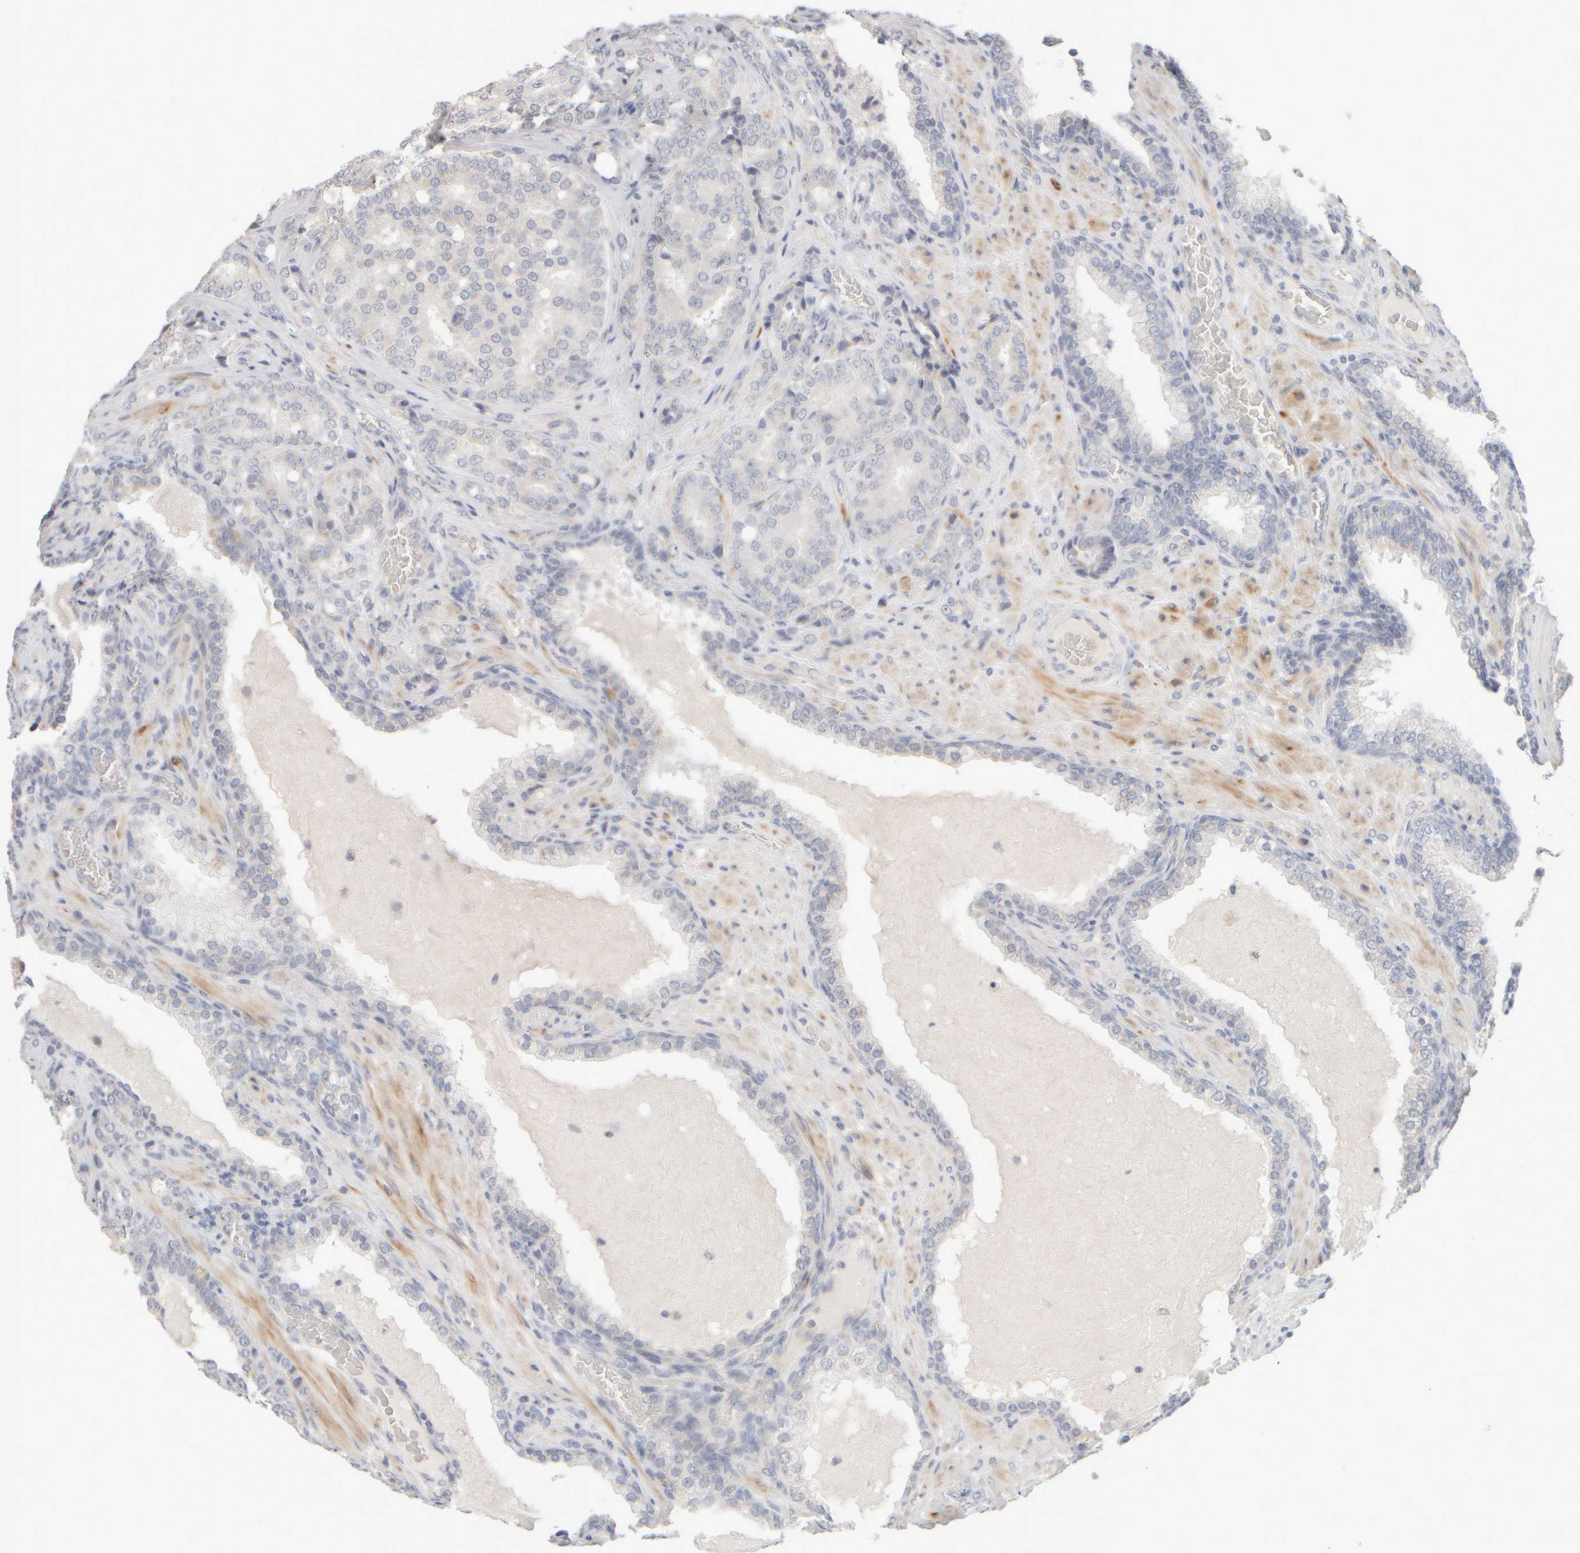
{"staining": {"intensity": "negative", "quantity": "none", "location": "none"}, "tissue": "prostate cancer", "cell_type": "Tumor cells", "image_type": "cancer", "snomed": [{"axis": "morphology", "description": "Adenocarcinoma, High grade"}, {"axis": "topography", "description": "Prostate"}], "caption": "Immunohistochemistry (IHC) of human prostate adenocarcinoma (high-grade) shows no positivity in tumor cells.", "gene": "ZNF112", "patient": {"sex": "male", "age": 50}}